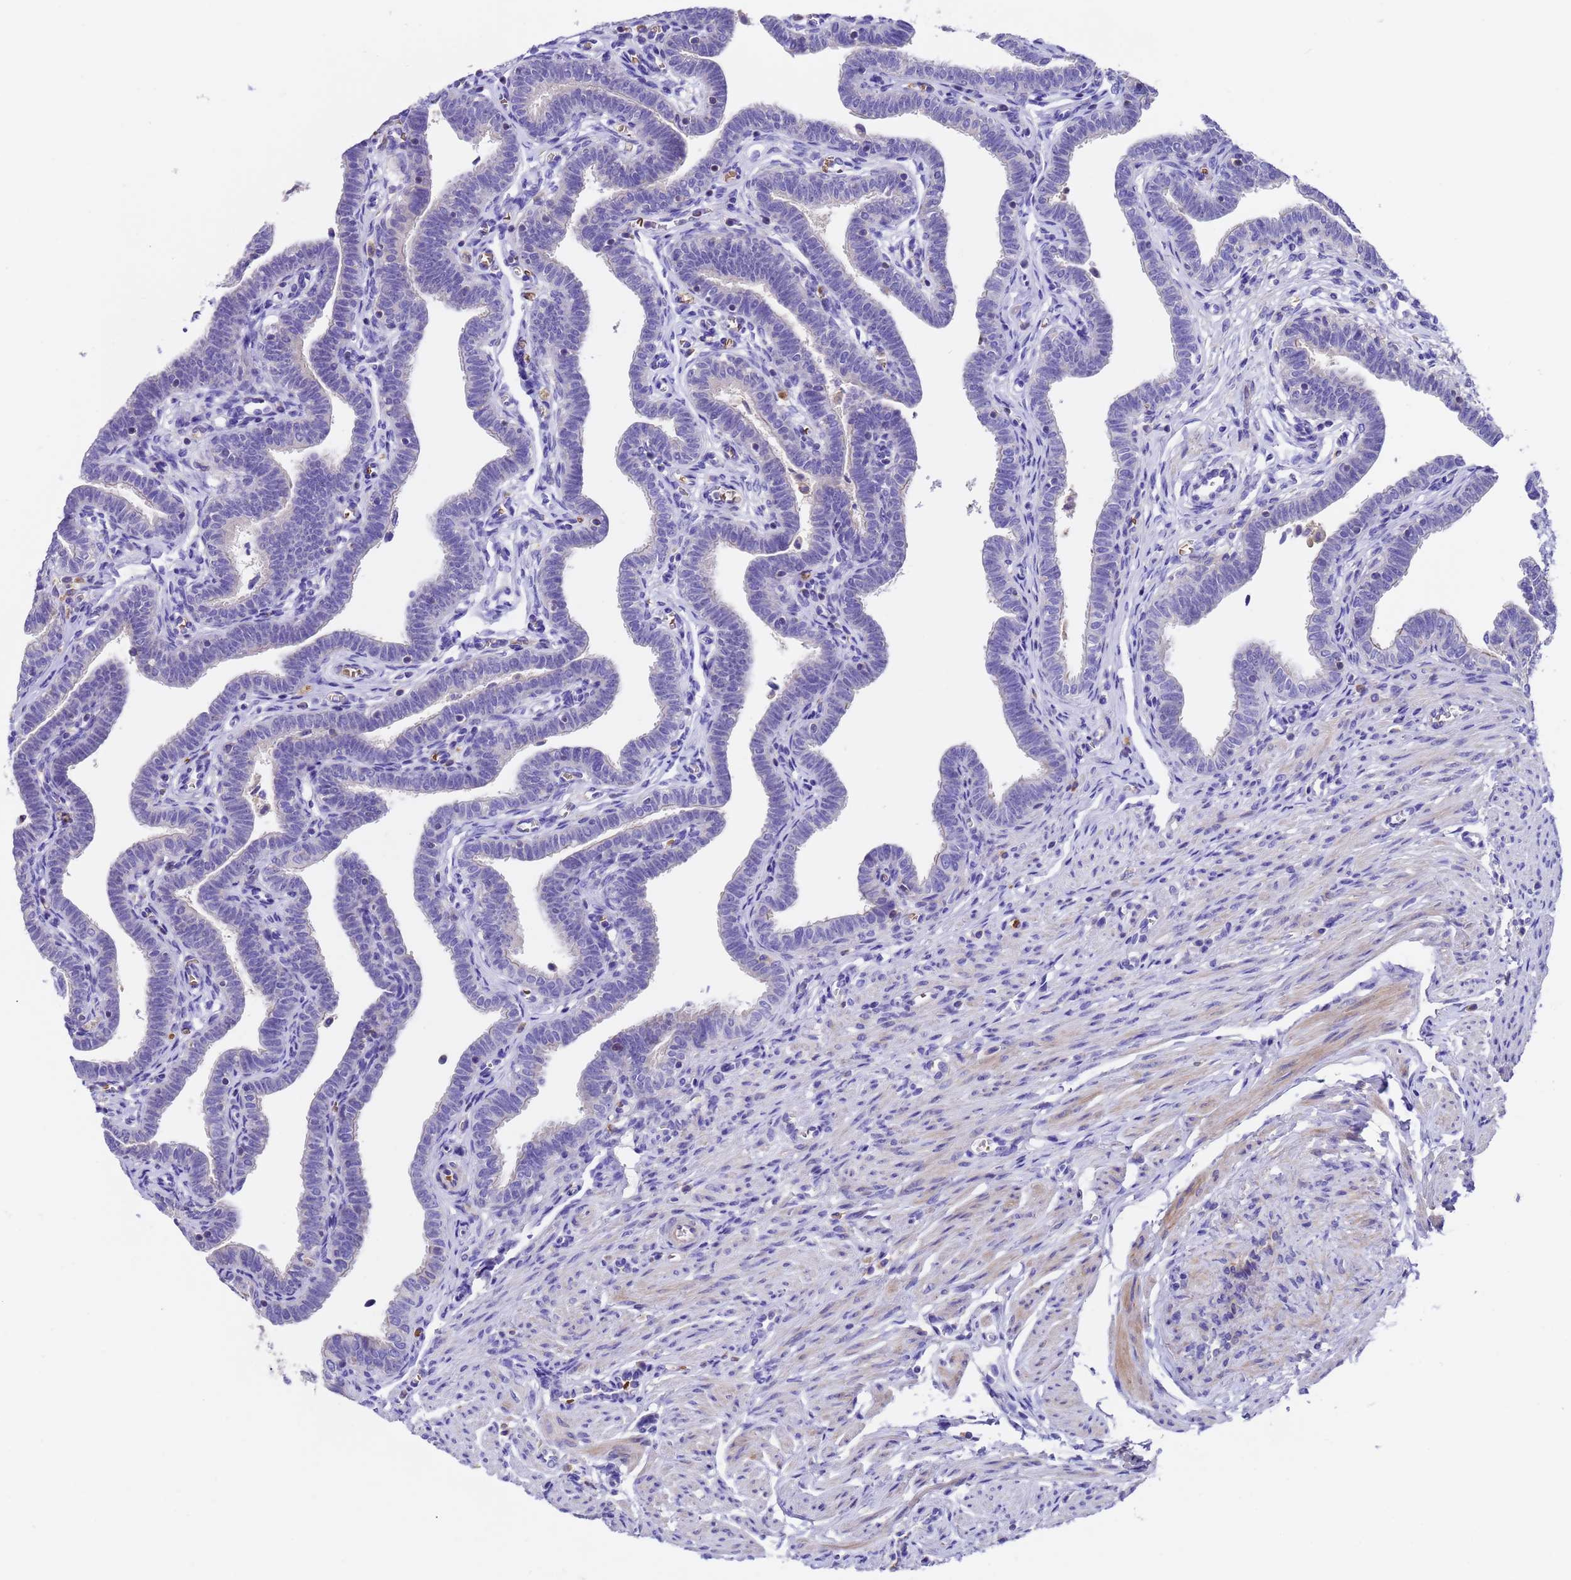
{"staining": {"intensity": "negative", "quantity": "none", "location": "none"}, "tissue": "fallopian tube", "cell_type": "Glandular cells", "image_type": "normal", "snomed": [{"axis": "morphology", "description": "Normal tissue, NOS"}, {"axis": "topography", "description": "Fallopian tube"}], "caption": "Histopathology image shows no significant protein positivity in glandular cells of benign fallopian tube. (Brightfield microscopy of DAB (3,3'-diaminobenzidine) IHC at high magnification).", "gene": "ELP6", "patient": {"sex": "female", "age": 36}}